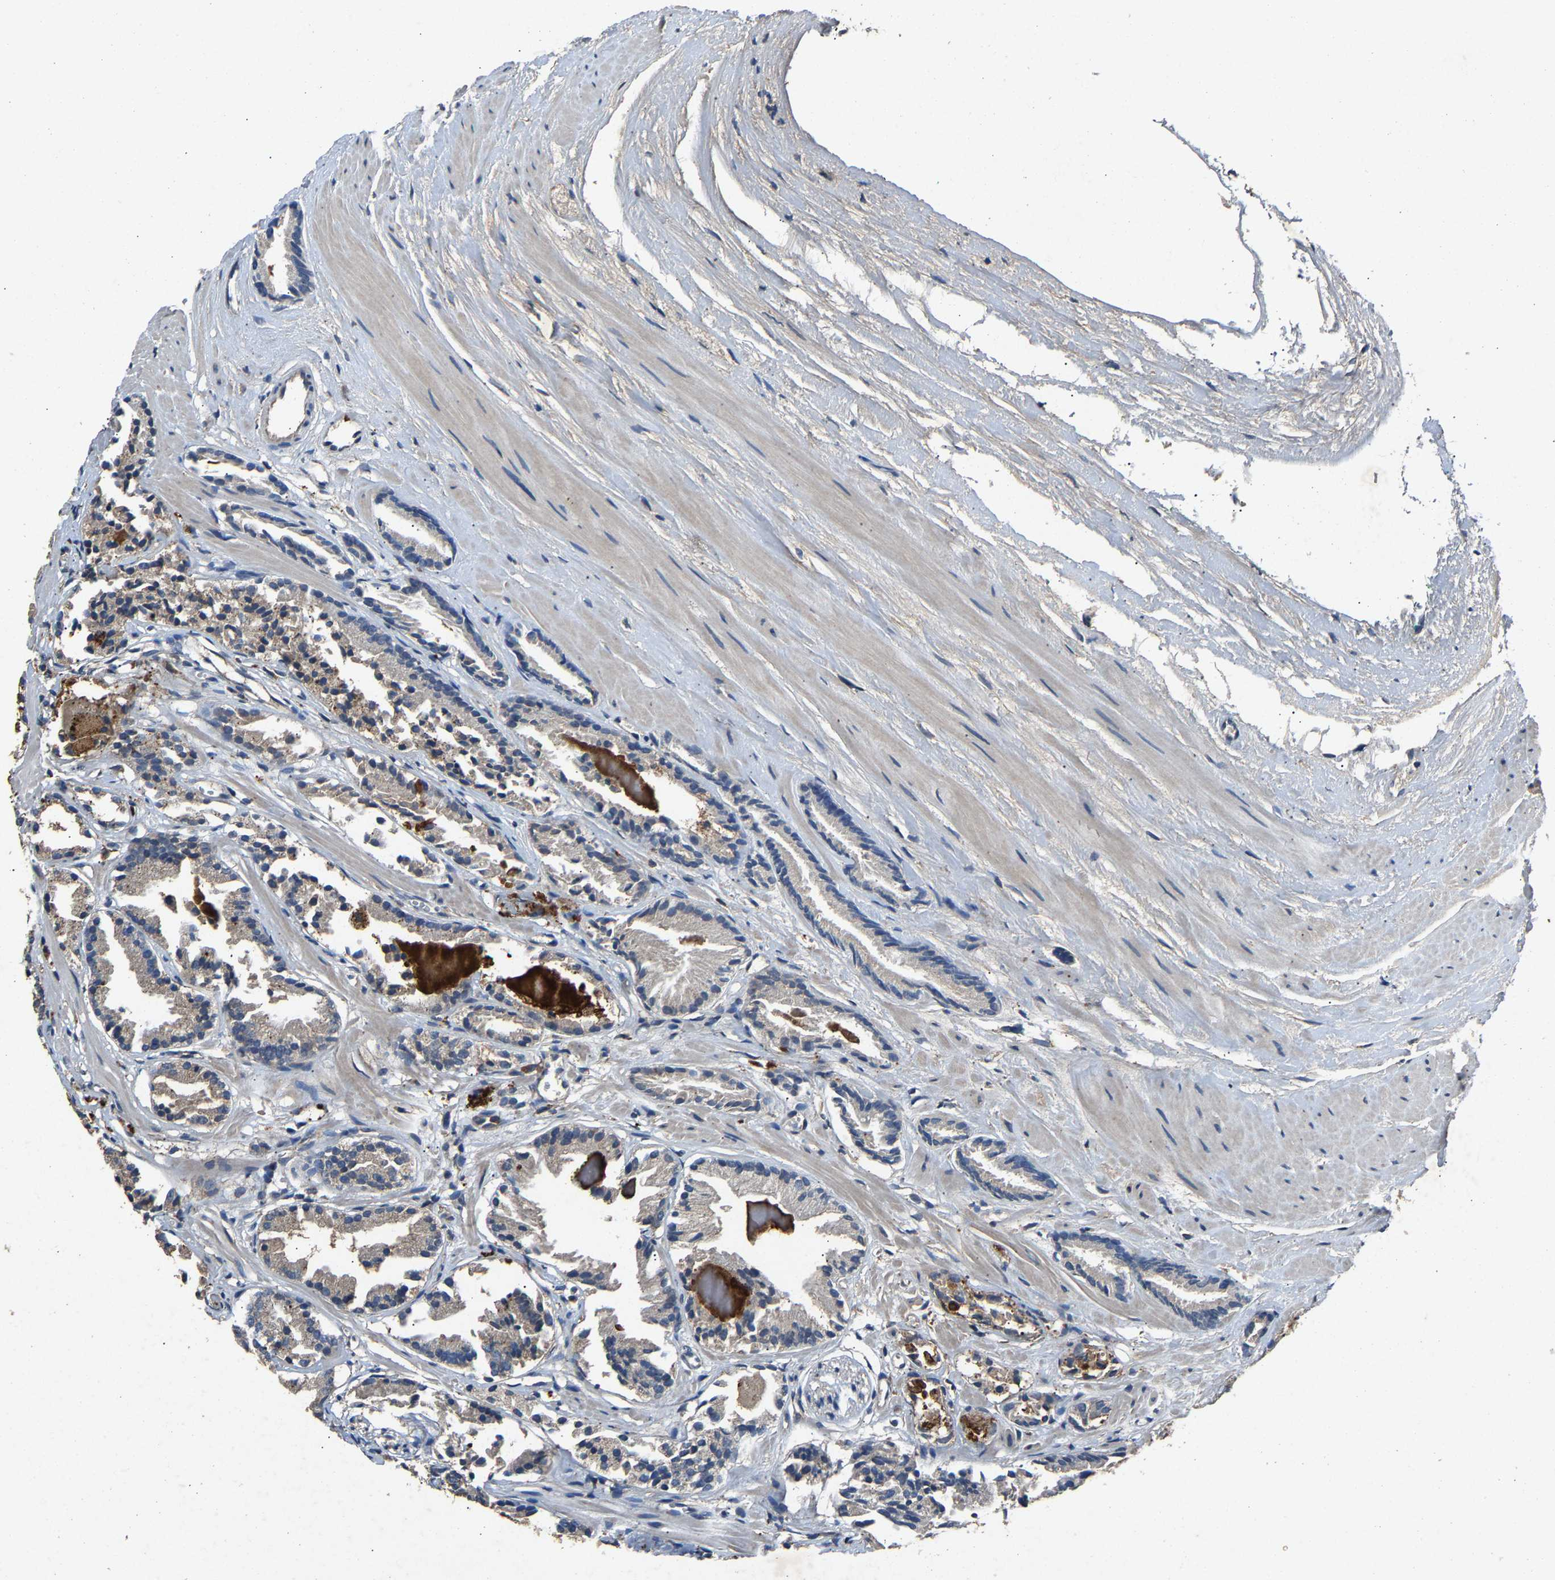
{"staining": {"intensity": "weak", "quantity": "25%-75%", "location": "cytoplasmic/membranous"}, "tissue": "prostate cancer", "cell_type": "Tumor cells", "image_type": "cancer", "snomed": [{"axis": "morphology", "description": "Adenocarcinoma, Low grade"}, {"axis": "topography", "description": "Prostate"}], "caption": "Weak cytoplasmic/membranous protein positivity is appreciated in approximately 25%-75% of tumor cells in prostate cancer.", "gene": "PPID", "patient": {"sex": "male", "age": 51}}